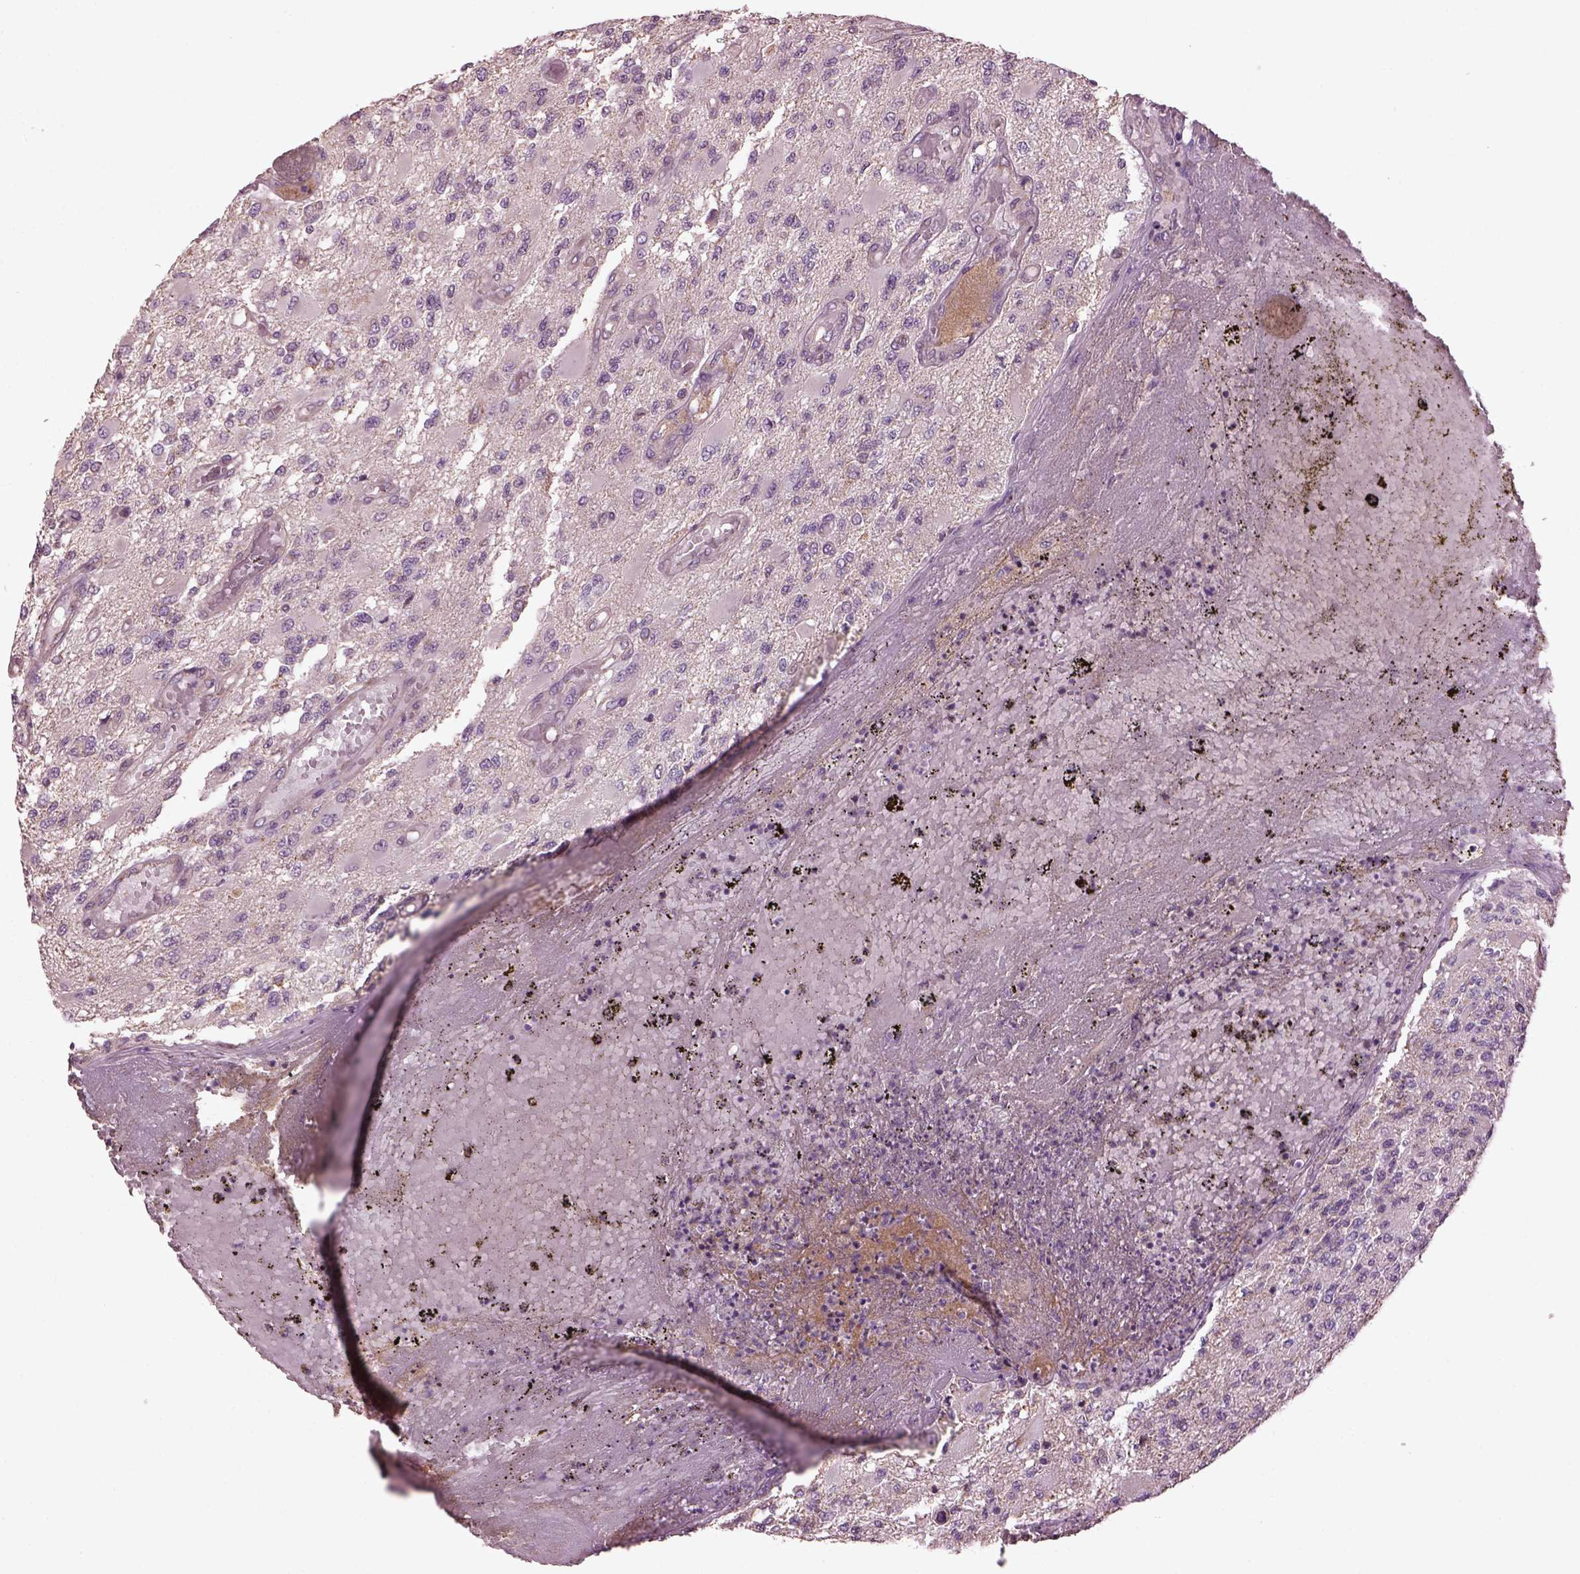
{"staining": {"intensity": "negative", "quantity": "none", "location": "none"}, "tissue": "glioma", "cell_type": "Tumor cells", "image_type": "cancer", "snomed": [{"axis": "morphology", "description": "Glioma, malignant, High grade"}, {"axis": "topography", "description": "Brain"}], "caption": "Tumor cells are negative for protein expression in human glioma.", "gene": "SPATA7", "patient": {"sex": "female", "age": 63}}